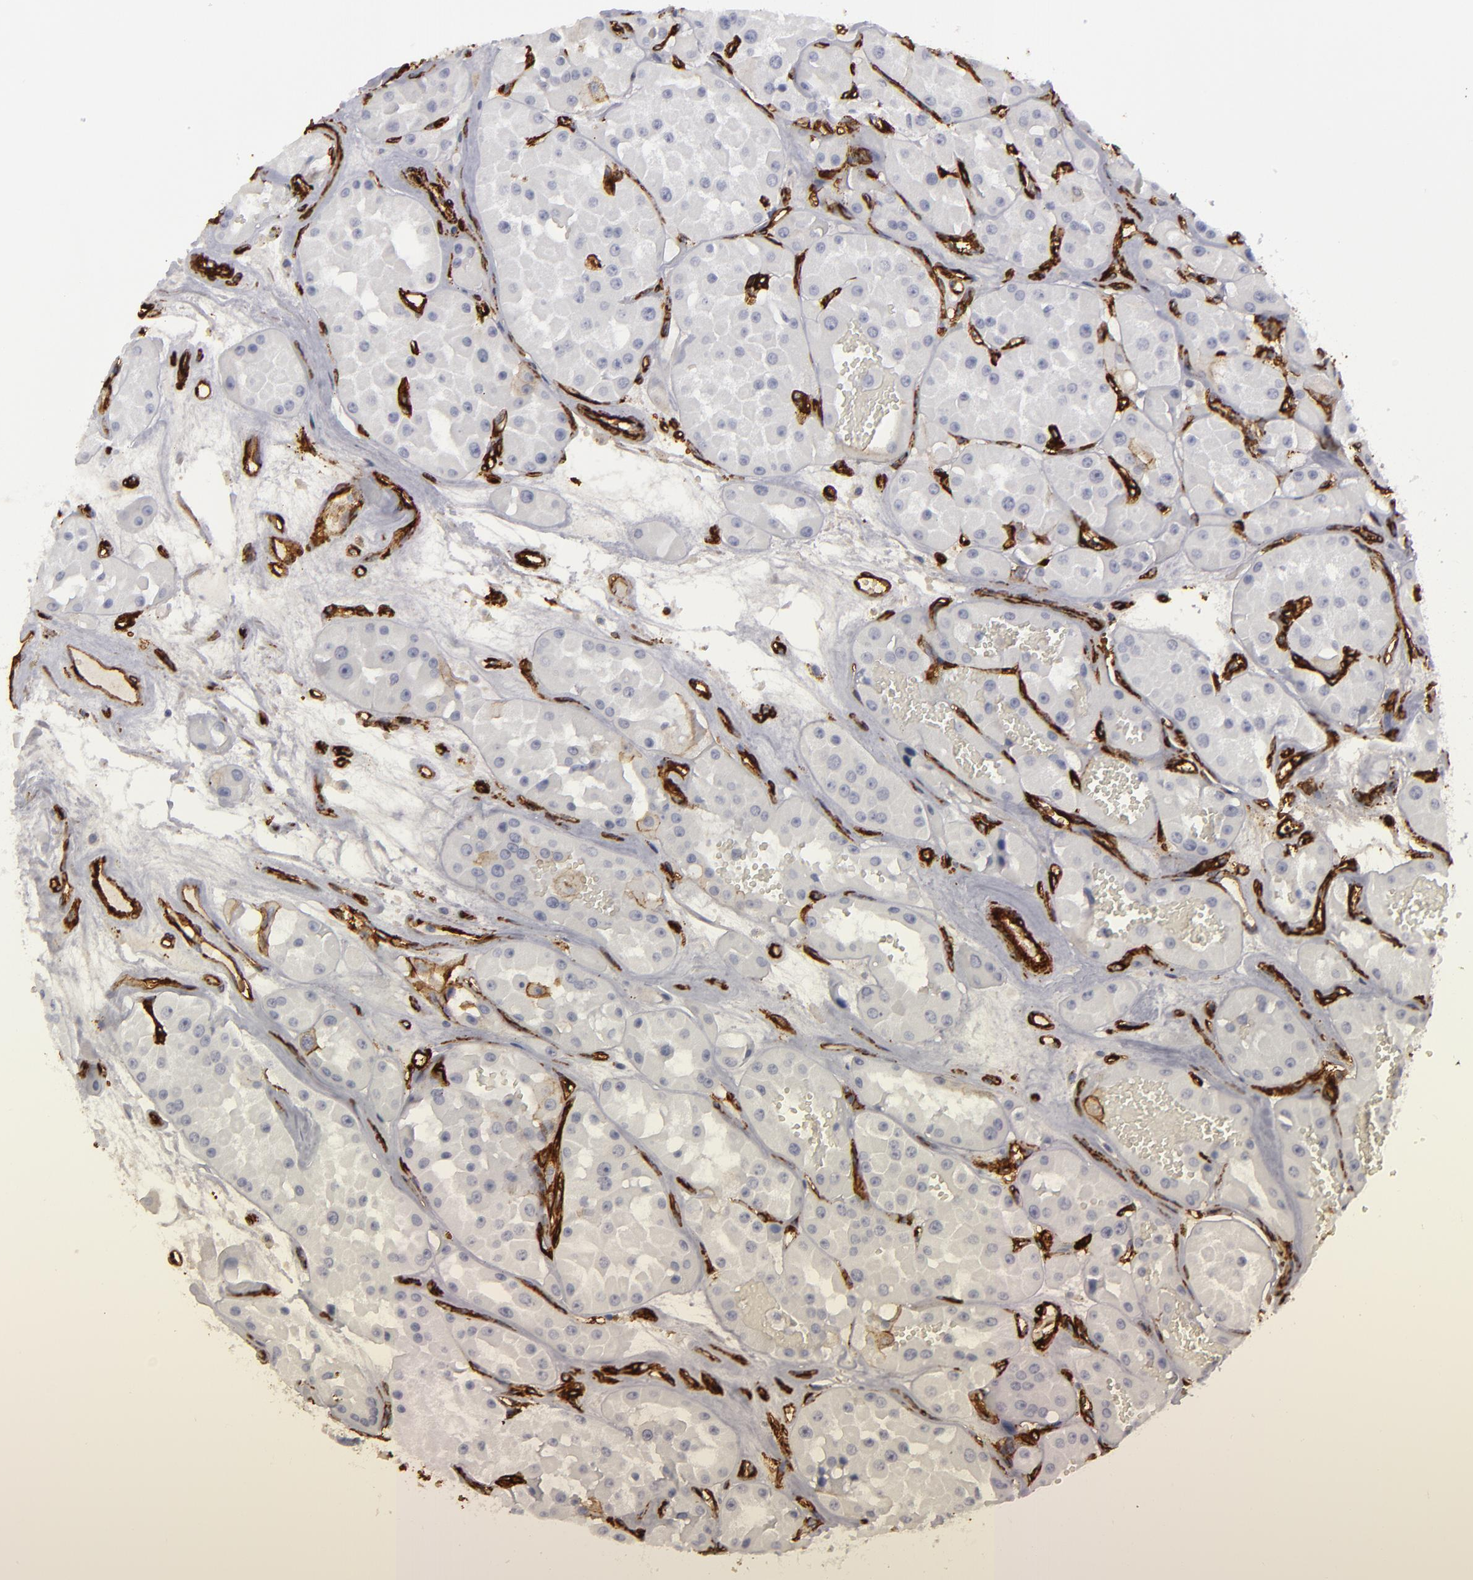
{"staining": {"intensity": "negative", "quantity": "none", "location": "none"}, "tissue": "renal cancer", "cell_type": "Tumor cells", "image_type": "cancer", "snomed": [{"axis": "morphology", "description": "Adenocarcinoma, uncertain malignant potential"}, {"axis": "topography", "description": "Kidney"}], "caption": "There is no significant staining in tumor cells of renal adenocarcinoma,  uncertain malignant potential.", "gene": "MCAM", "patient": {"sex": "male", "age": 63}}